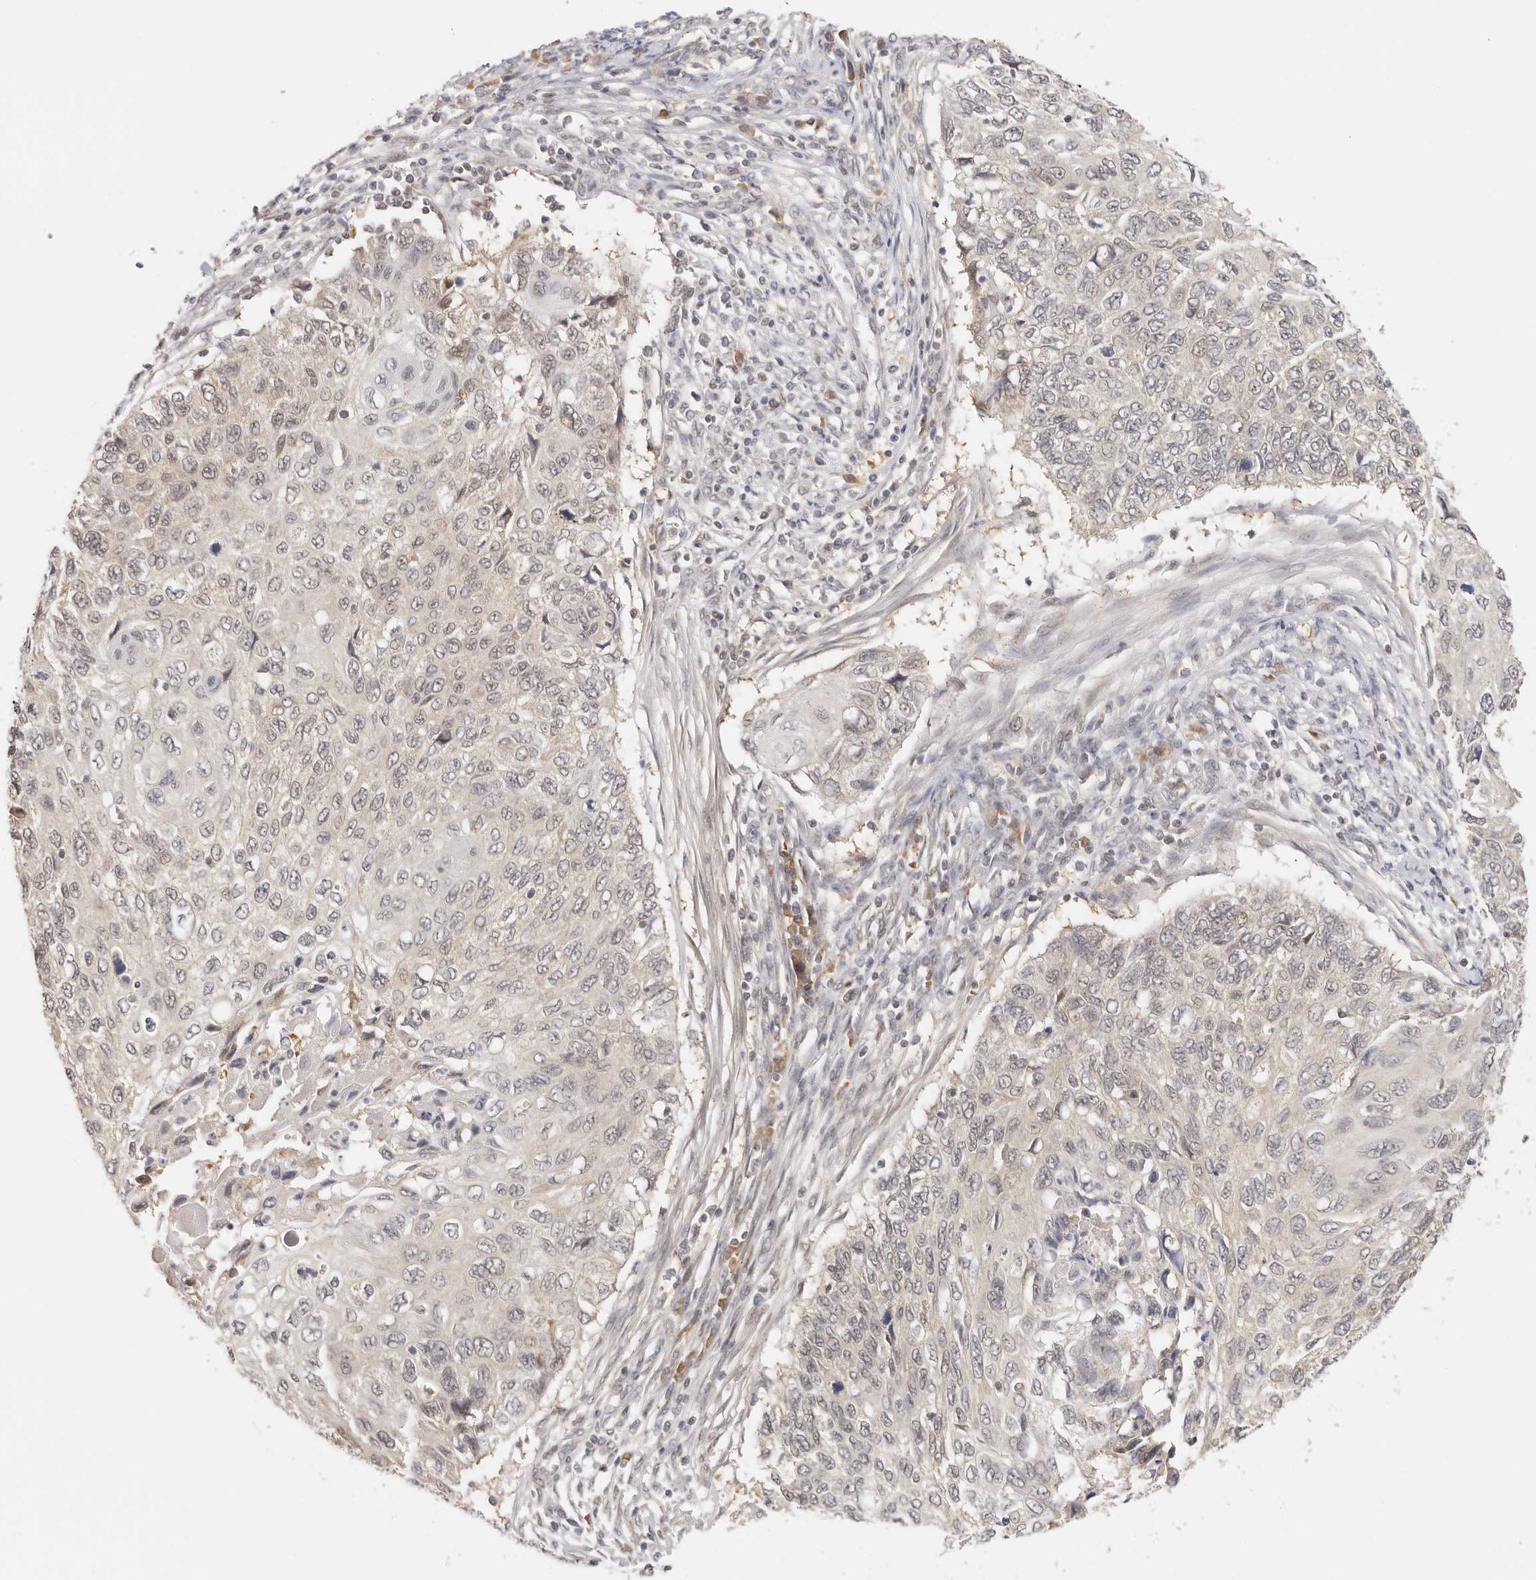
{"staining": {"intensity": "negative", "quantity": "none", "location": "none"}, "tissue": "cervical cancer", "cell_type": "Tumor cells", "image_type": "cancer", "snomed": [{"axis": "morphology", "description": "Squamous cell carcinoma, NOS"}, {"axis": "topography", "description": "Cervix"}], "caption": "Cervical squamous cell carcinoma stained for a protein using immunohistochemistry exhibits no expression tumor cells.", "gene": "LARP7", "patient": {"sex": "female", "age": 70}}